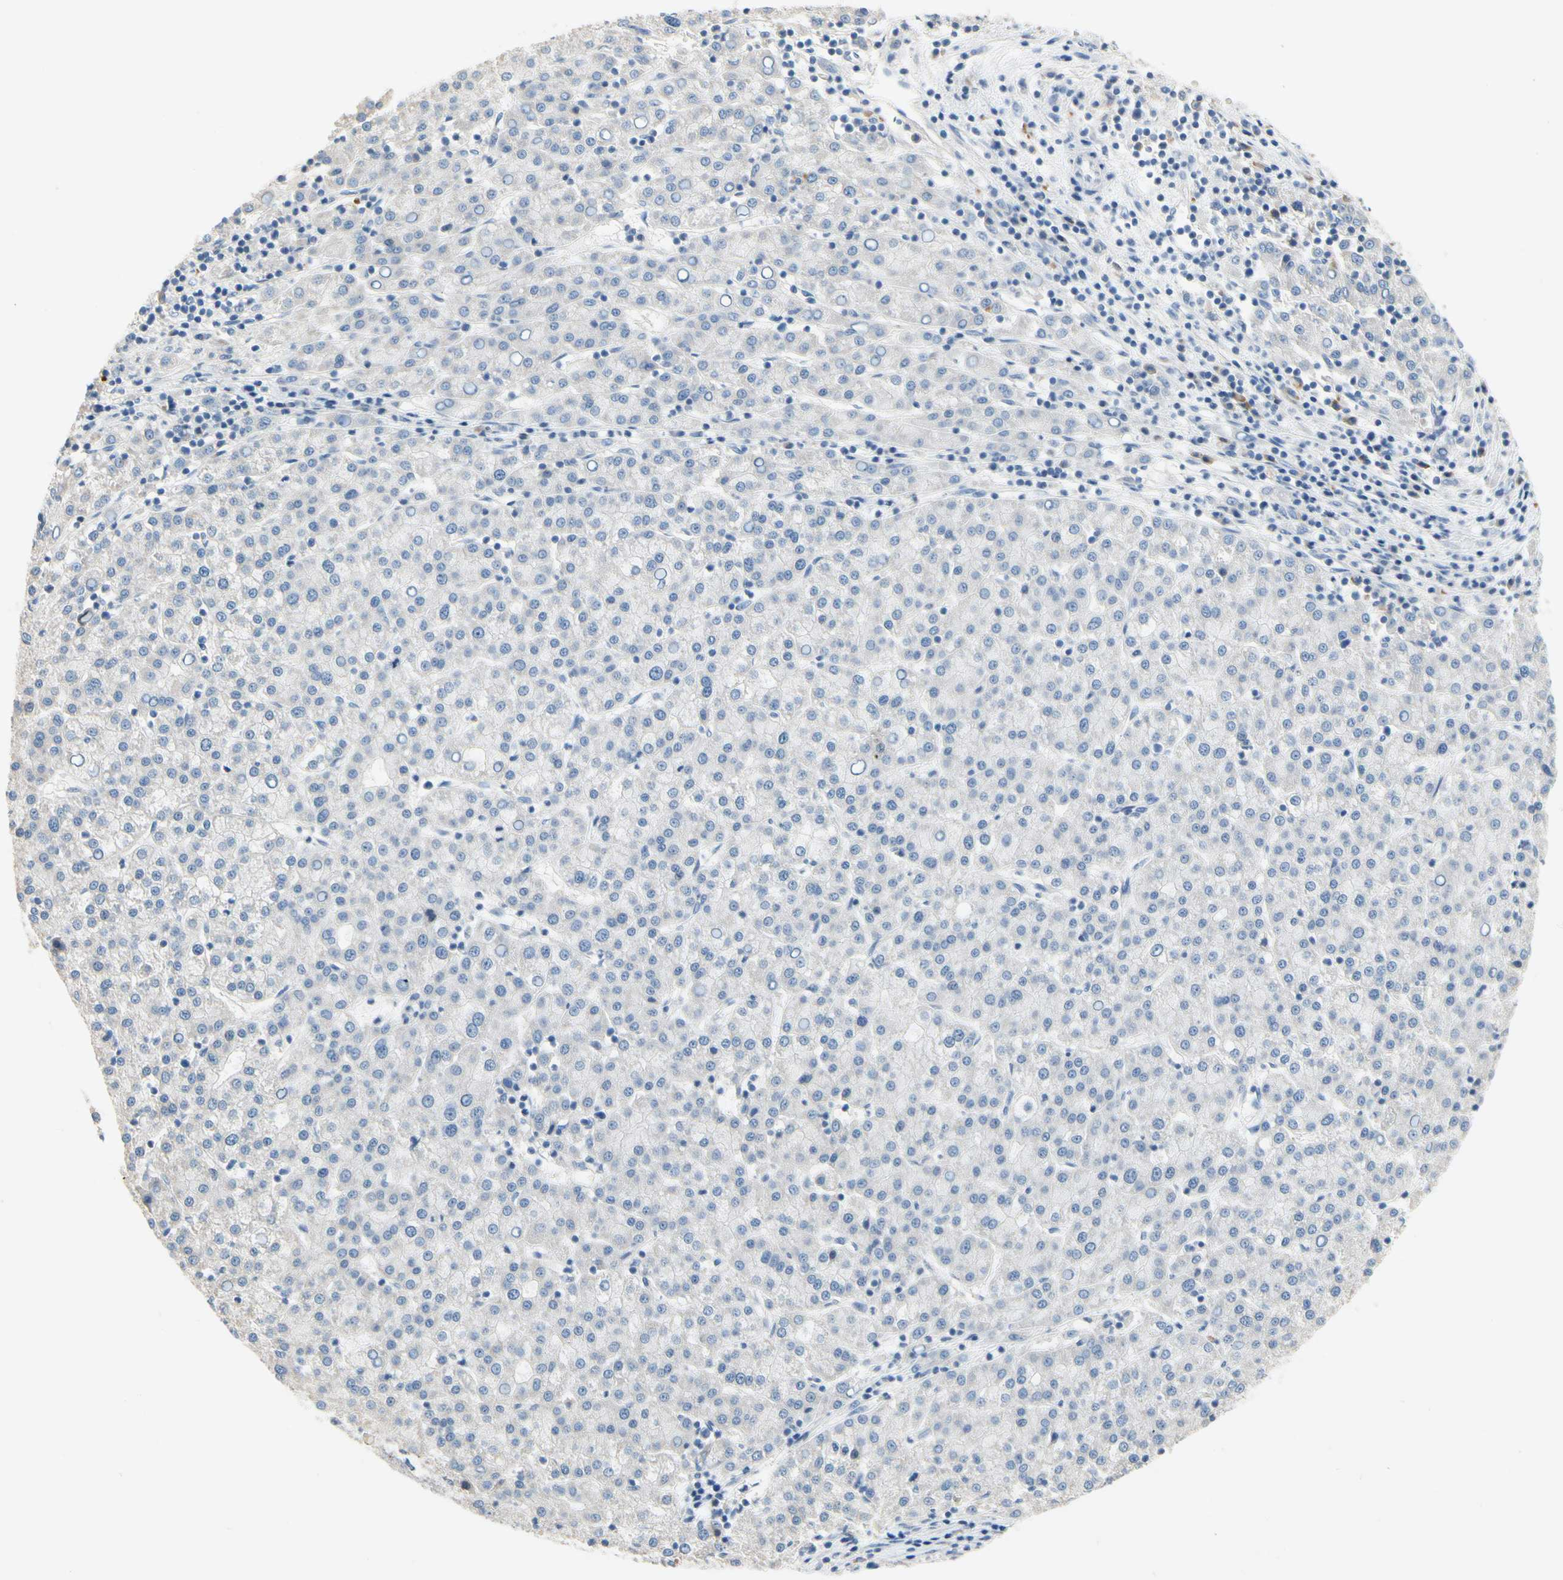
{"staining": {"intensity": "negative", "quantity": "none", "location": "none"}, "tissue": "liver cancer", "cell_type": "Tumor cells", "image_type": "cancer", "snomed": [{"axis": "morphology", "description": "Carcinoma, Hepatocellular, NOS"}, {"axis": "topography", "description": "Liver"}], "caption": "Tumor cells show no significant positivity in hepatocellular carcinoma (liver). (Immunohistochemistry (ihc), brightfield microscopy, high magnification).", "gene": "CCM2L", "patient": {"sex": "female", "age": 58}}